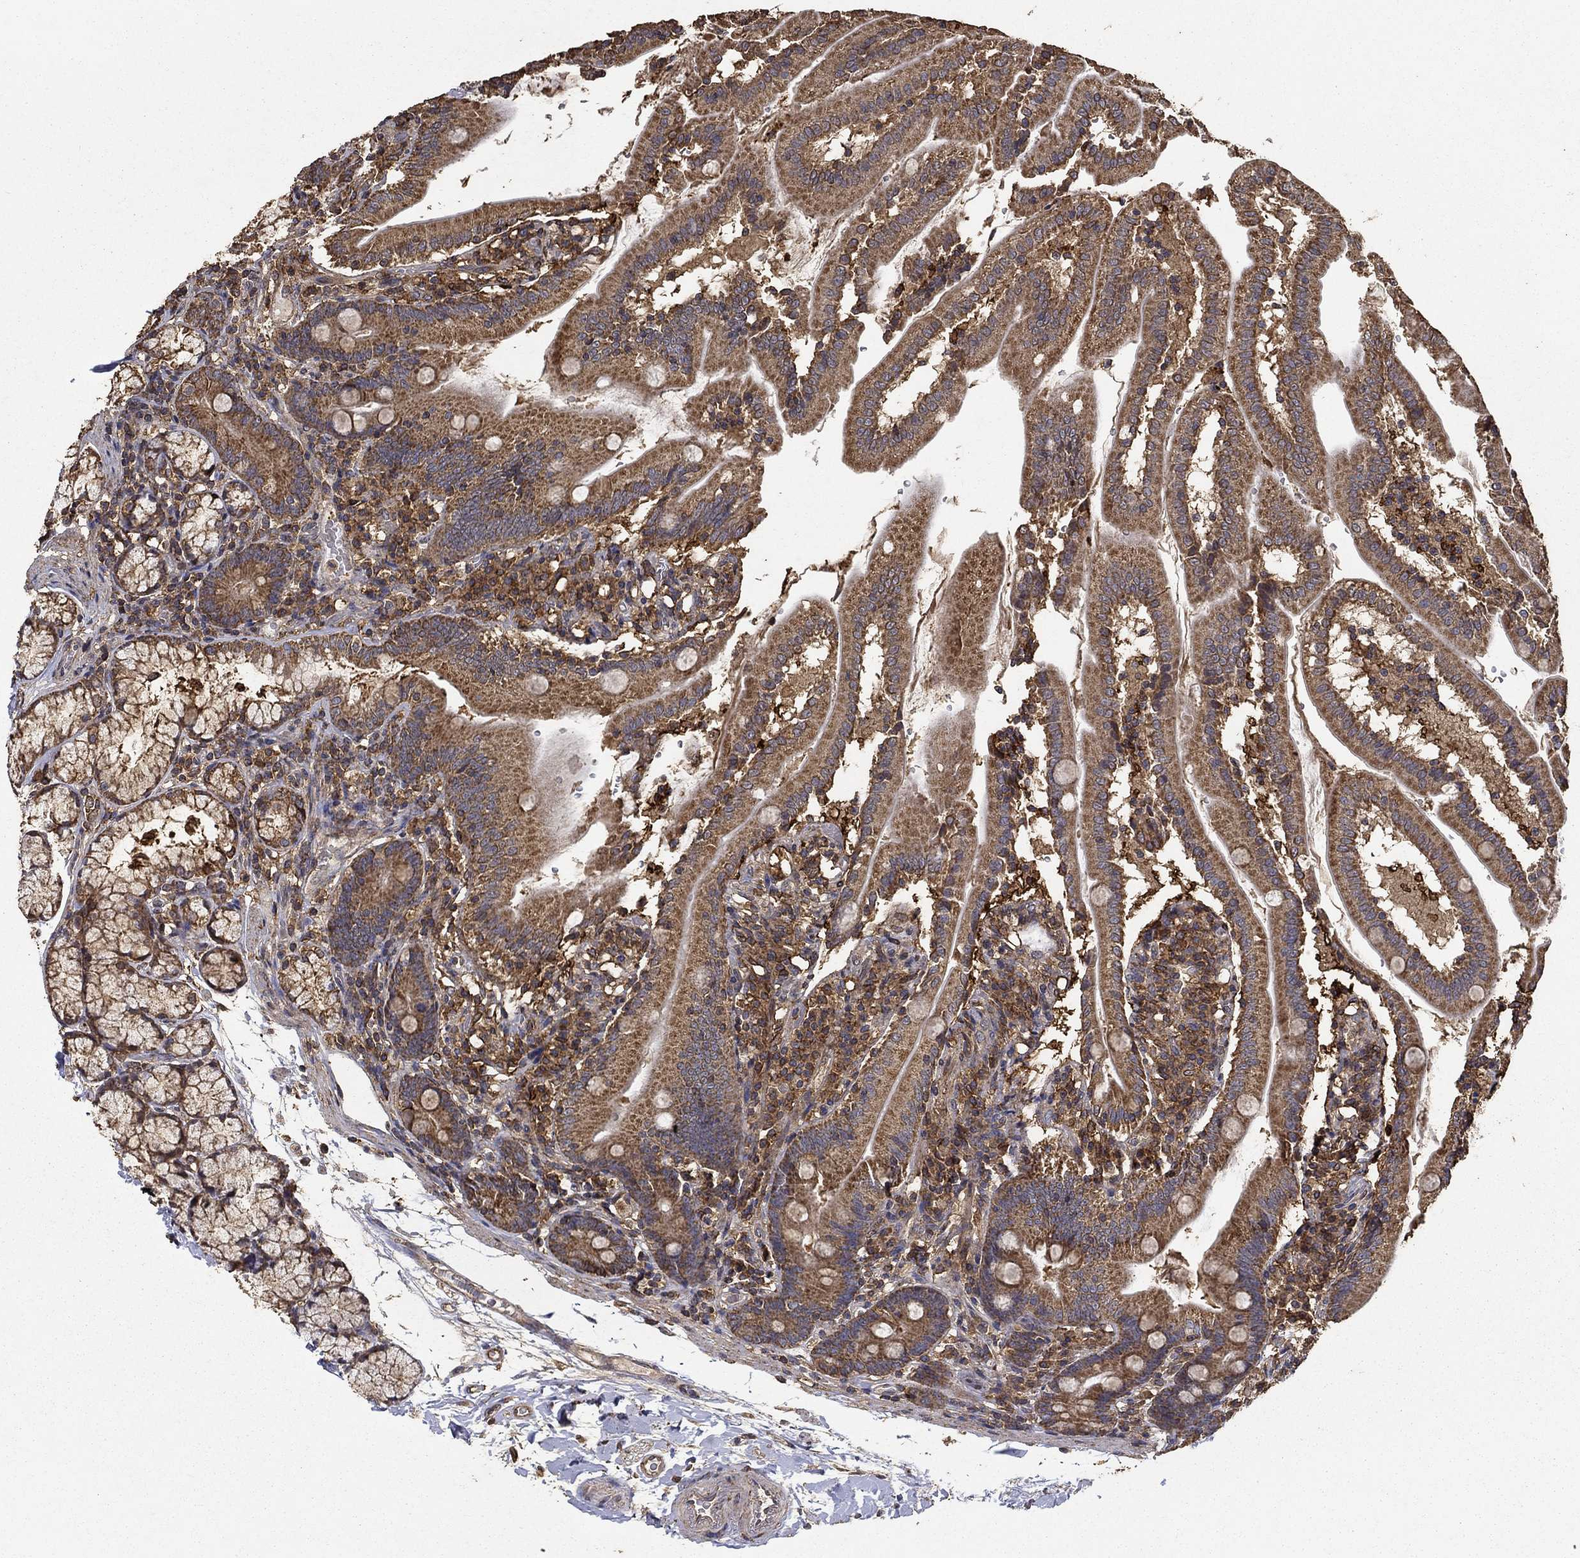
{"staining": {"intensity": "strong", "quantity": "25%-75%", "location": "cytoplasmic/membranous"}, "tissue": "duodenum", "cell_type": "Glandular cells", "image_type": "normal", "snomed": [{"axis": "morphology", "description": "Normal tissue, NOS"}, {"axis": "topography", "description": "Duodenum"}], "caption": "Immunohistochemical staining of benign duodenum shows strong cytoplasmic/membranous protein expression in approximately 25%-75% of glandular cells. Immunohistochemistry stains the protein of interest in brown and the nuclei are stained blue.", "gene": "IFRD1", "patient": {"sex": "female", "age": 67}}